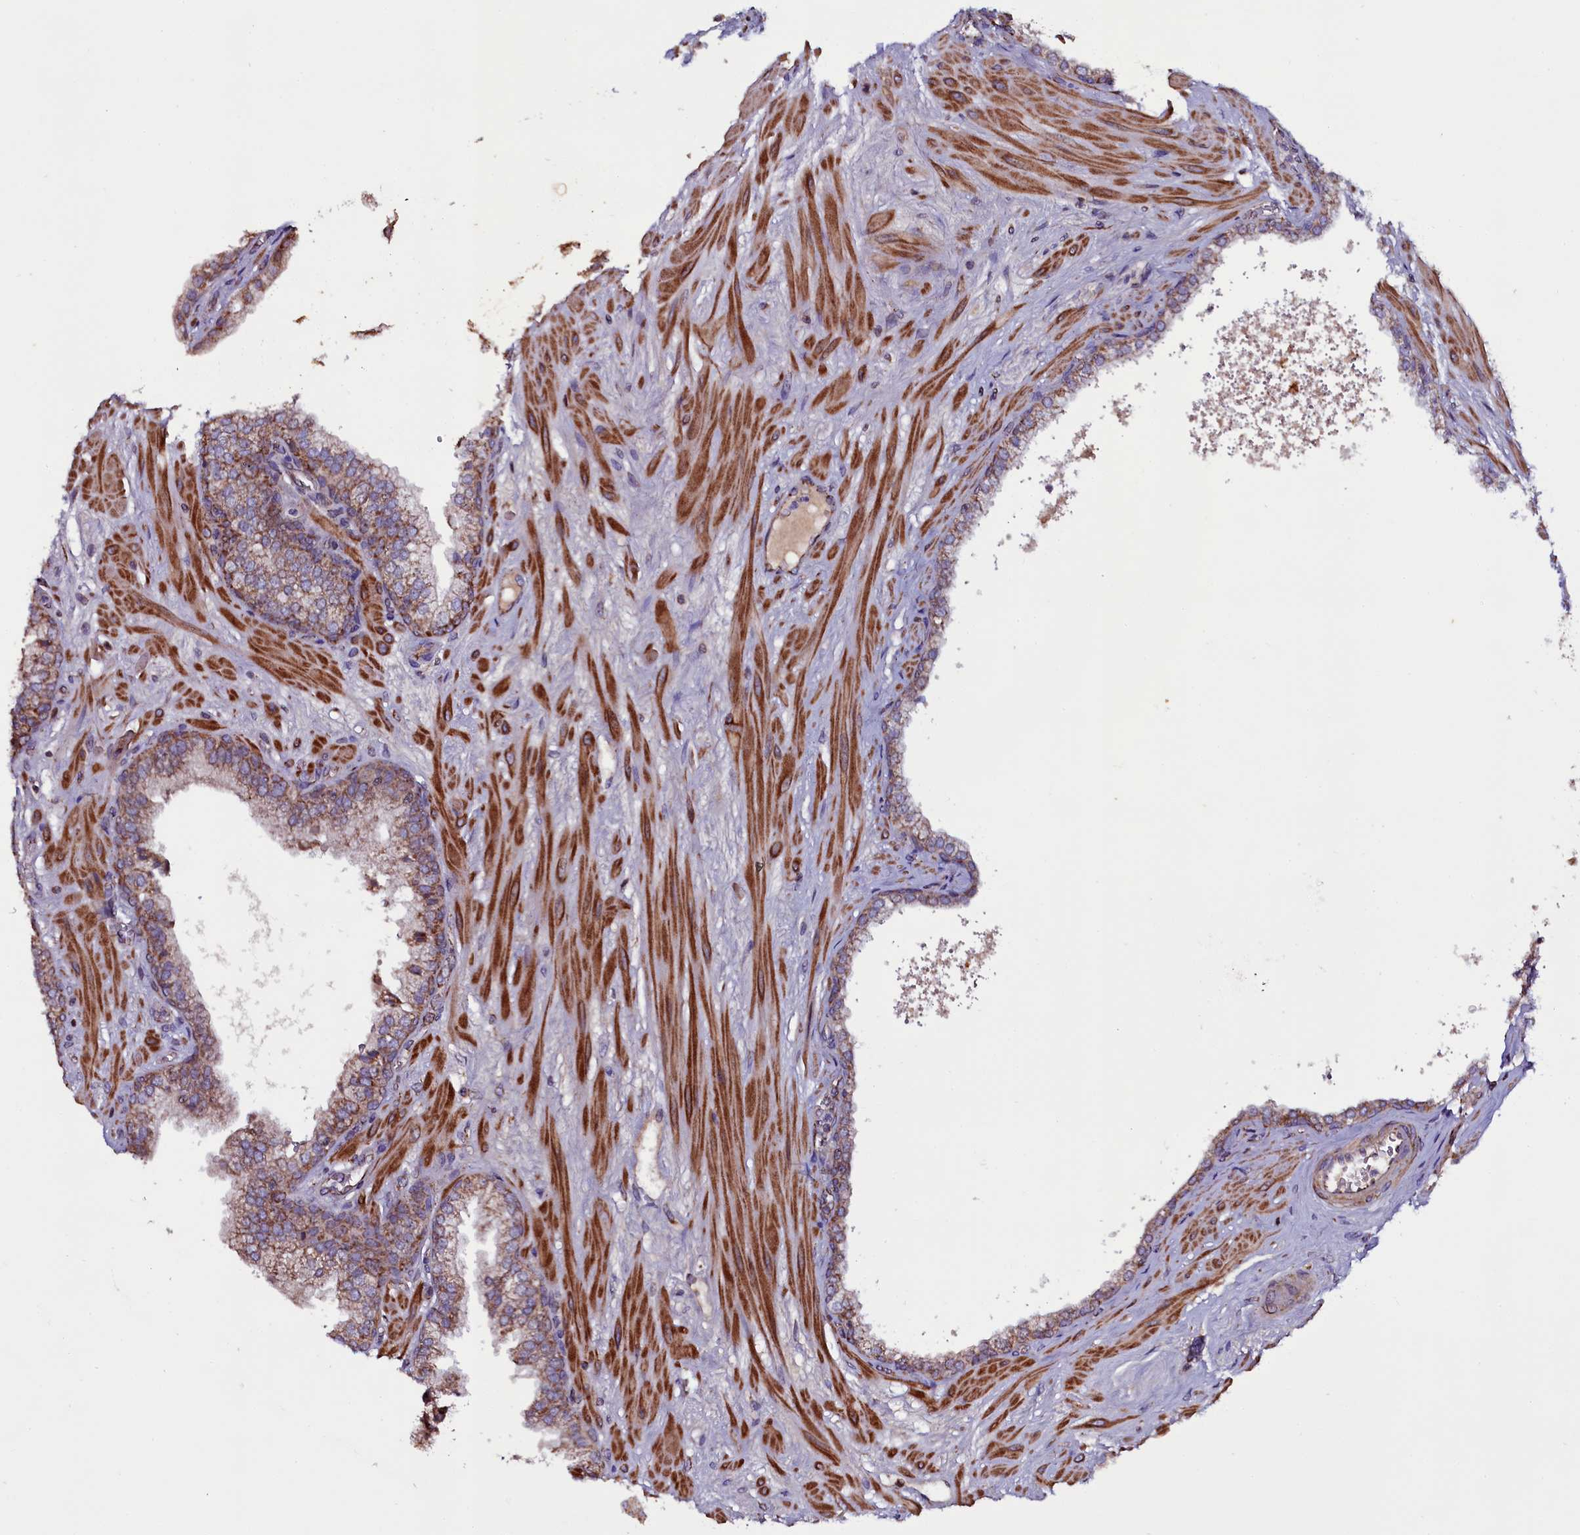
{"staining": {"intensity": "moderate", "quantity": ">75%", "location": "cytoplasmic/membranous"}, "tissue": "prostate", "cell_type": "Glandular cells", "image_type": "normal", "snomed": [{"axis": "morphology", "description": "Normal tissue, NOS"}, {"axis": "topography", "description": "Prostate"}], "caption": "Prostate stained for a protein (brown) displays moderate cytoplasmic/membranous positive positivity in about >75% of glandular cells.", "gene": "NAA80", "patient": {"sex": "male", "age": 60}}